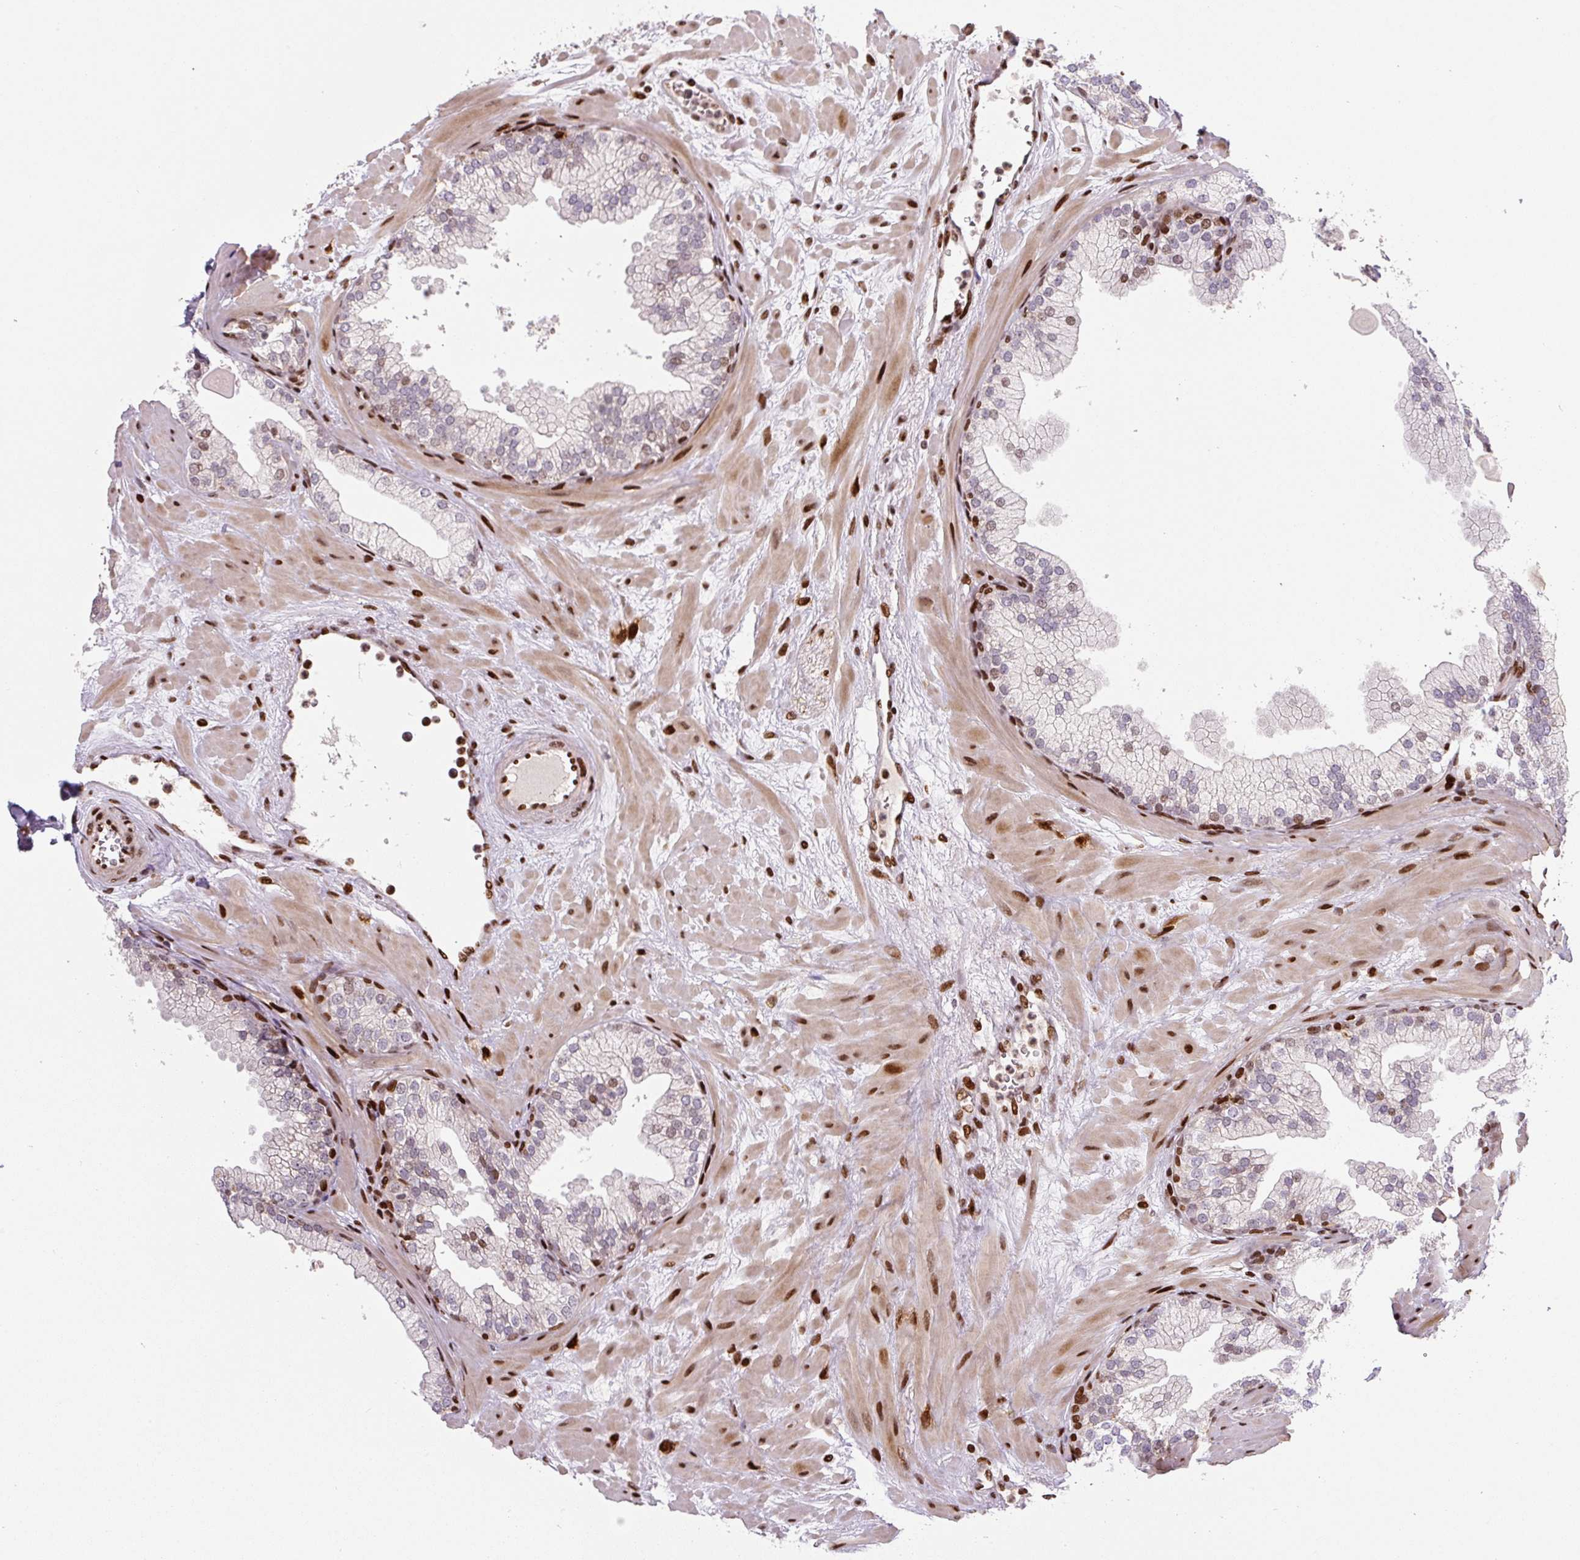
{"staining": {"intensity": "moderate", "quantity": "<25%", "location": "nuclear"}, "tissue": "prostate", "cell_type": "Glandular cells", "image_type": "normal", "snomed": [{"axis": "morphology", "description": "Normal tissue, NOS"}, {"axis": "topography", "description": "Prostate"}, {"axis": "topography", "description": "Peripheral nerve tissue"}], "caption": "Immunohistochemistry histopathology image of unremarkable prostate stained for a protein (brown), which exhibits low levels of moderate nuclear positivity in approximately <25% of glandular cells.", "gene": "PYDC2", "patient": {"sex": "male", "age": 61}}